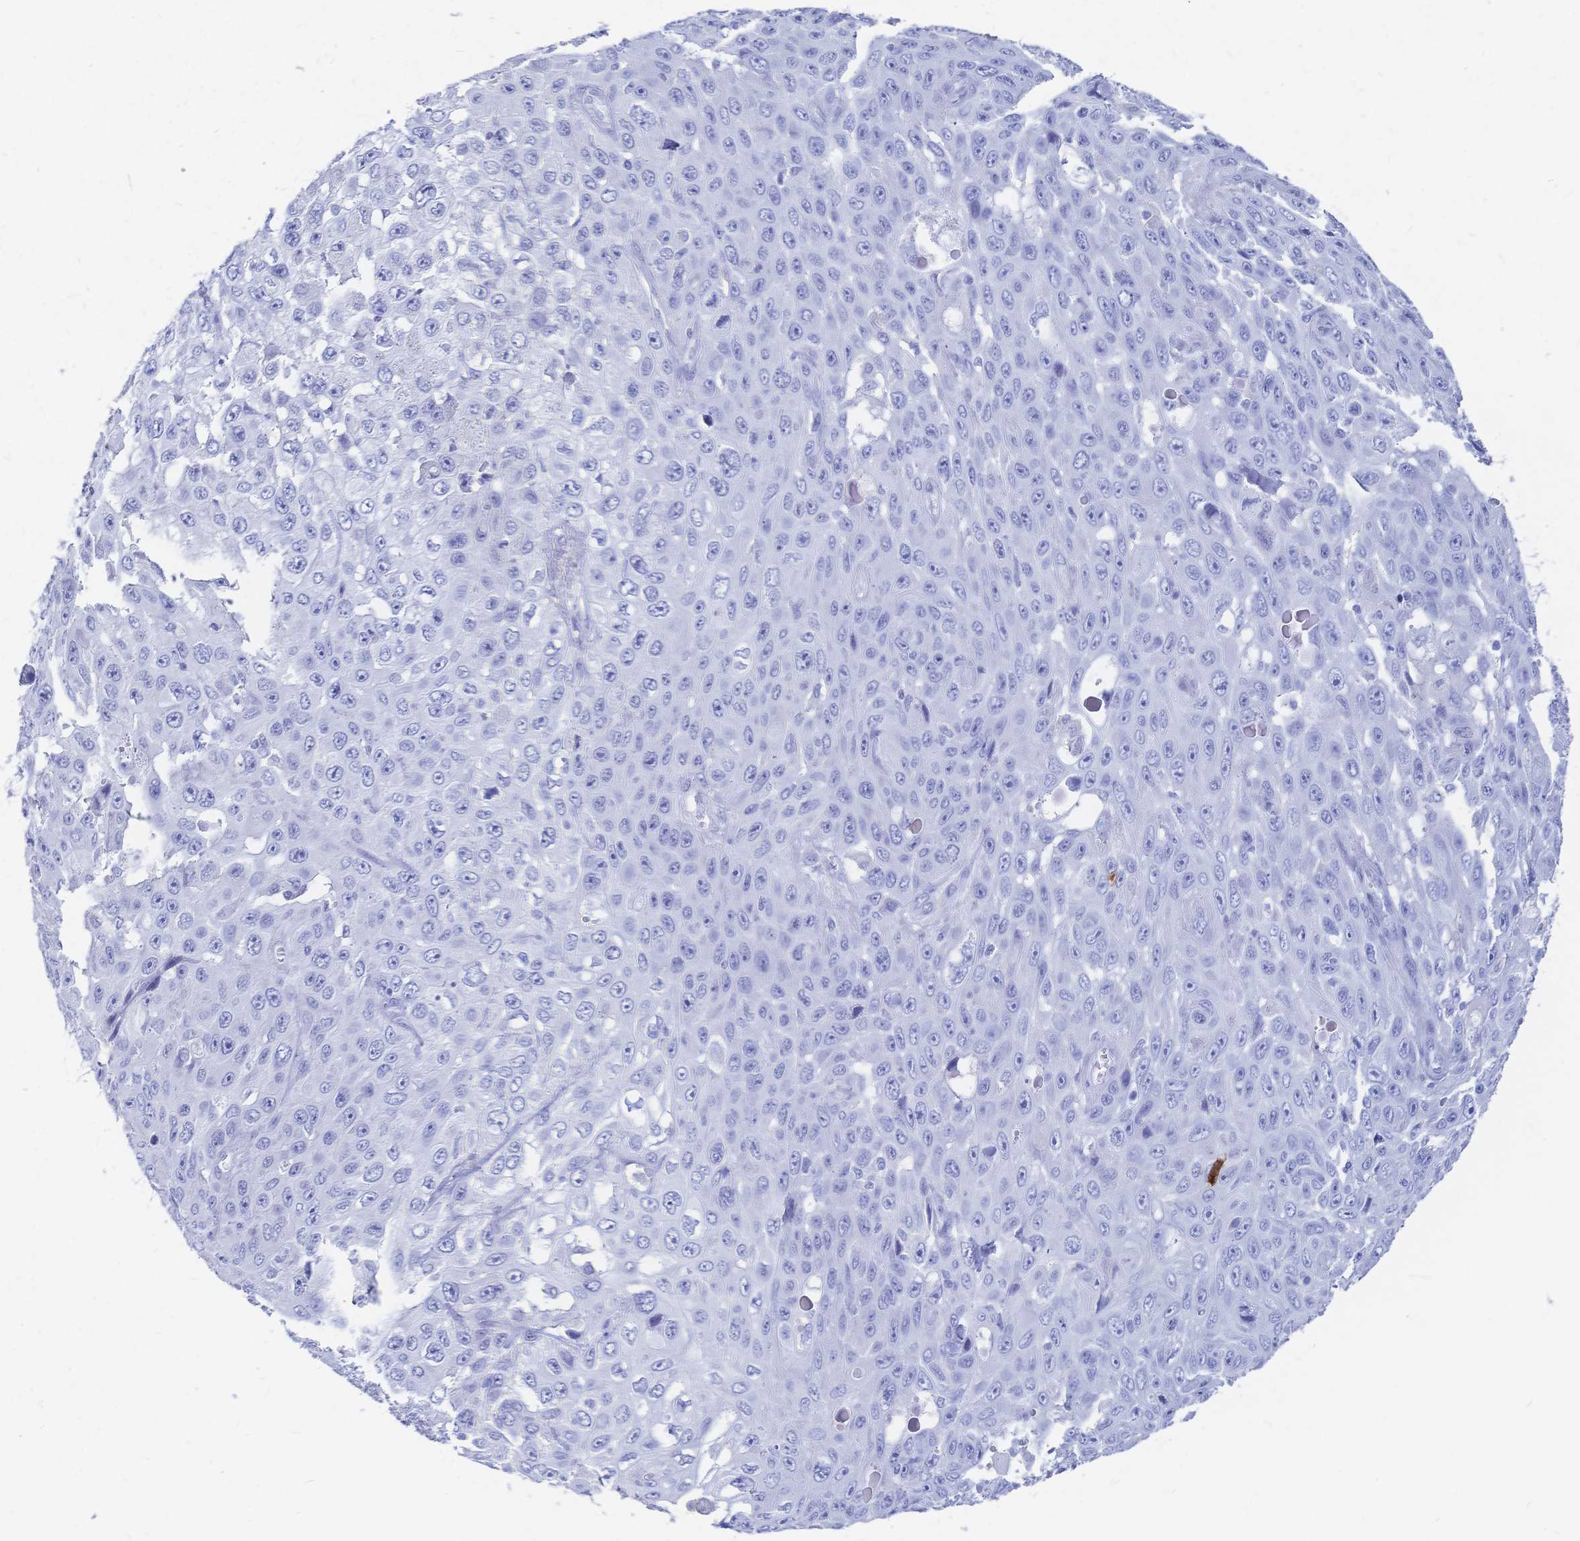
{"staining": {"intensity": "negative", "quantity": "none", "location": "none"}, "tissue": "skin cancer", "cell_type": "Tumor cells", "image_type": "cancer", "snomed": [{"axis": "morphology", "description": "Squamous cell carcinoma, NOS"}, {"axis": "topography", "description": "Skin"}], "caption": "Immunohistochemical staining of human skin cancer displays no significant positivity in tumor cells.", "gene": "IL2RB", "patient": {"sex": "male", "age": 82}}